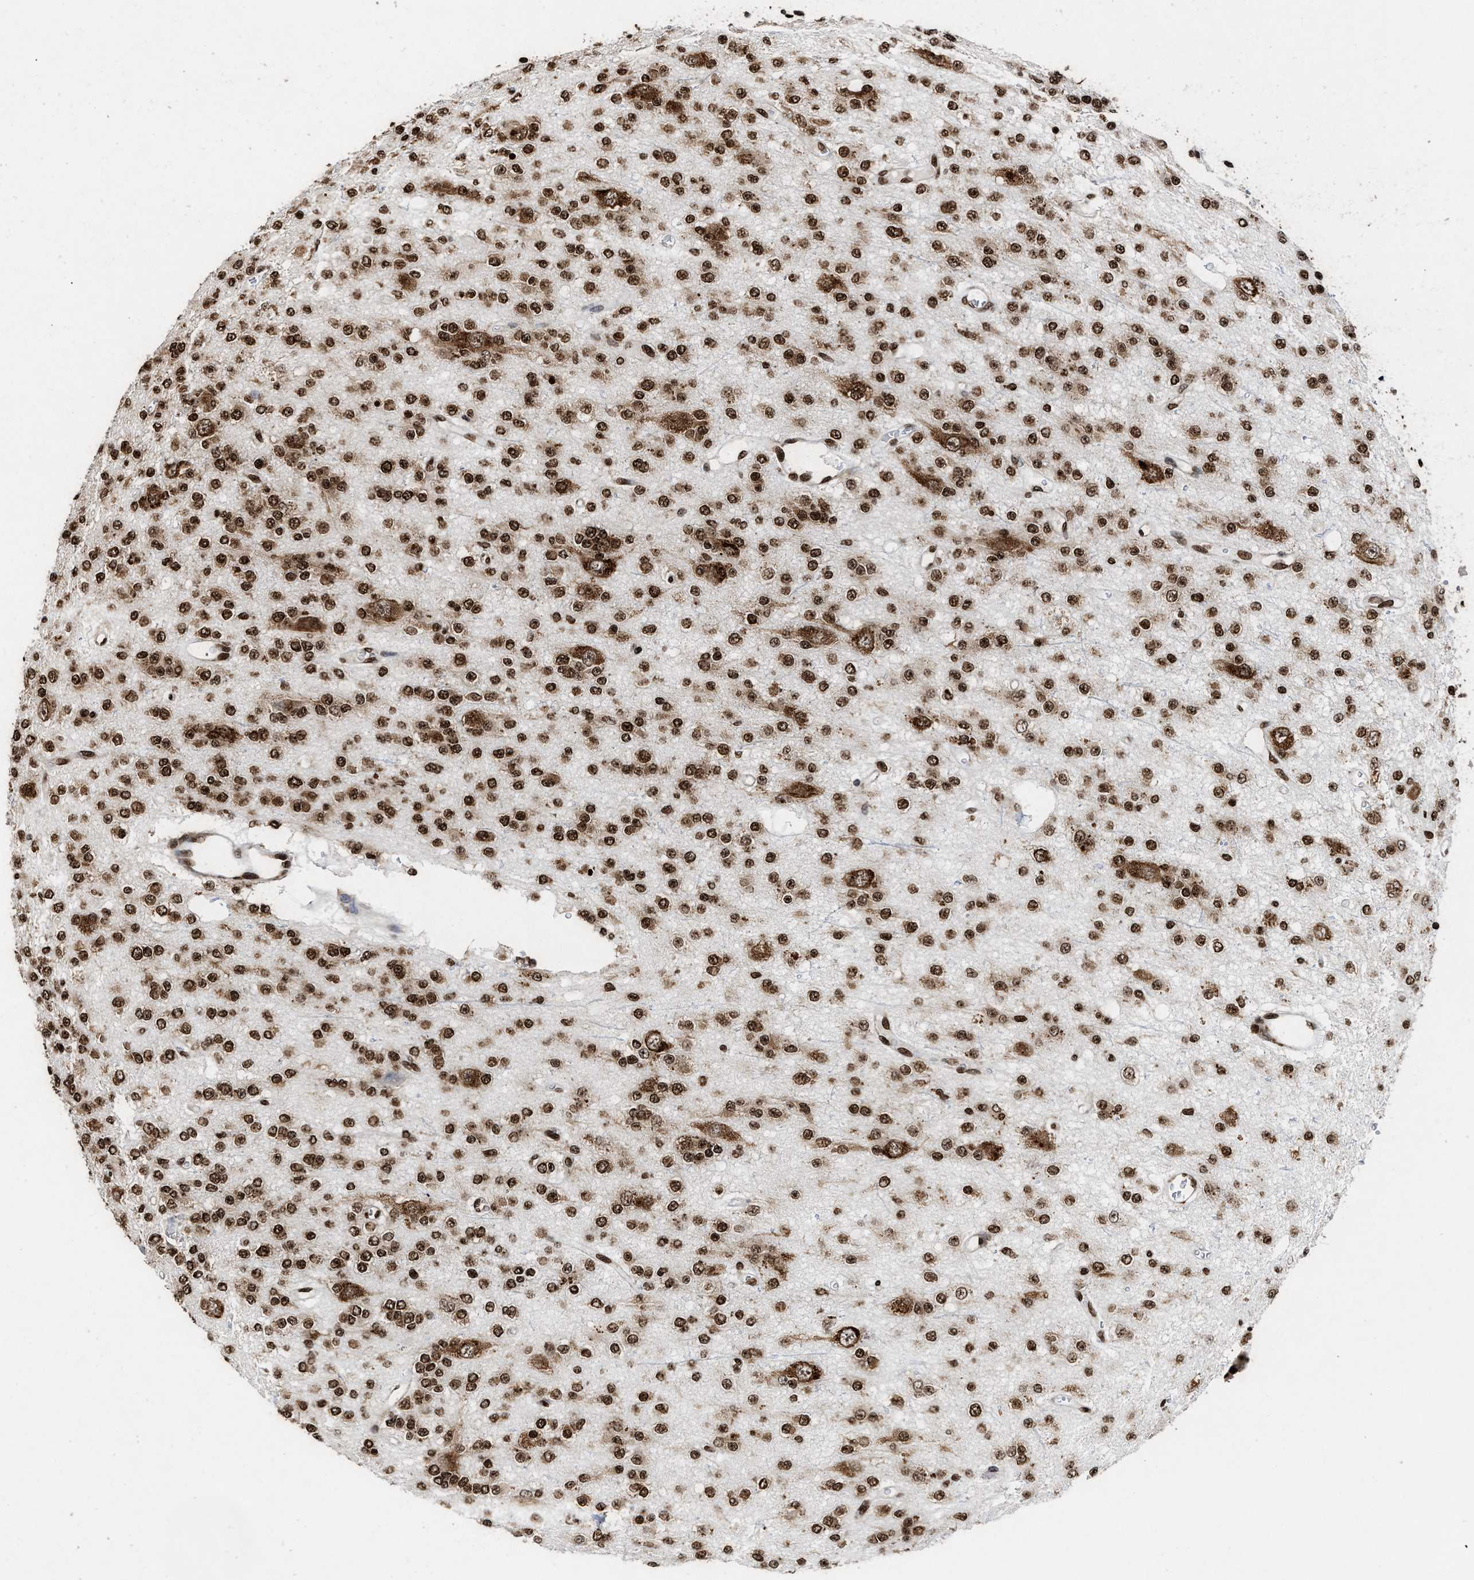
{"staining": {"intensity": "strong", "quantity": ">75%", "location": "nuclear"}, "tissue": "glioma", "cell_type": "Tumor cells", "image_type": "cancer", "snomed": [{"axis": "morphology", "description": "Glioma, malignant, Low grade"}, {"axis": "topography", "description": "Brain"}], "caption": "Protein expression analysis of human malignant glioma (low-grade) reveals strong nuclear staining in about >75% of tumor cells. (Brightfield microscopy of DAB IHC at high magnification).", "gene": "ALYREF", "patient": {"sex": "male", "age": 38}}